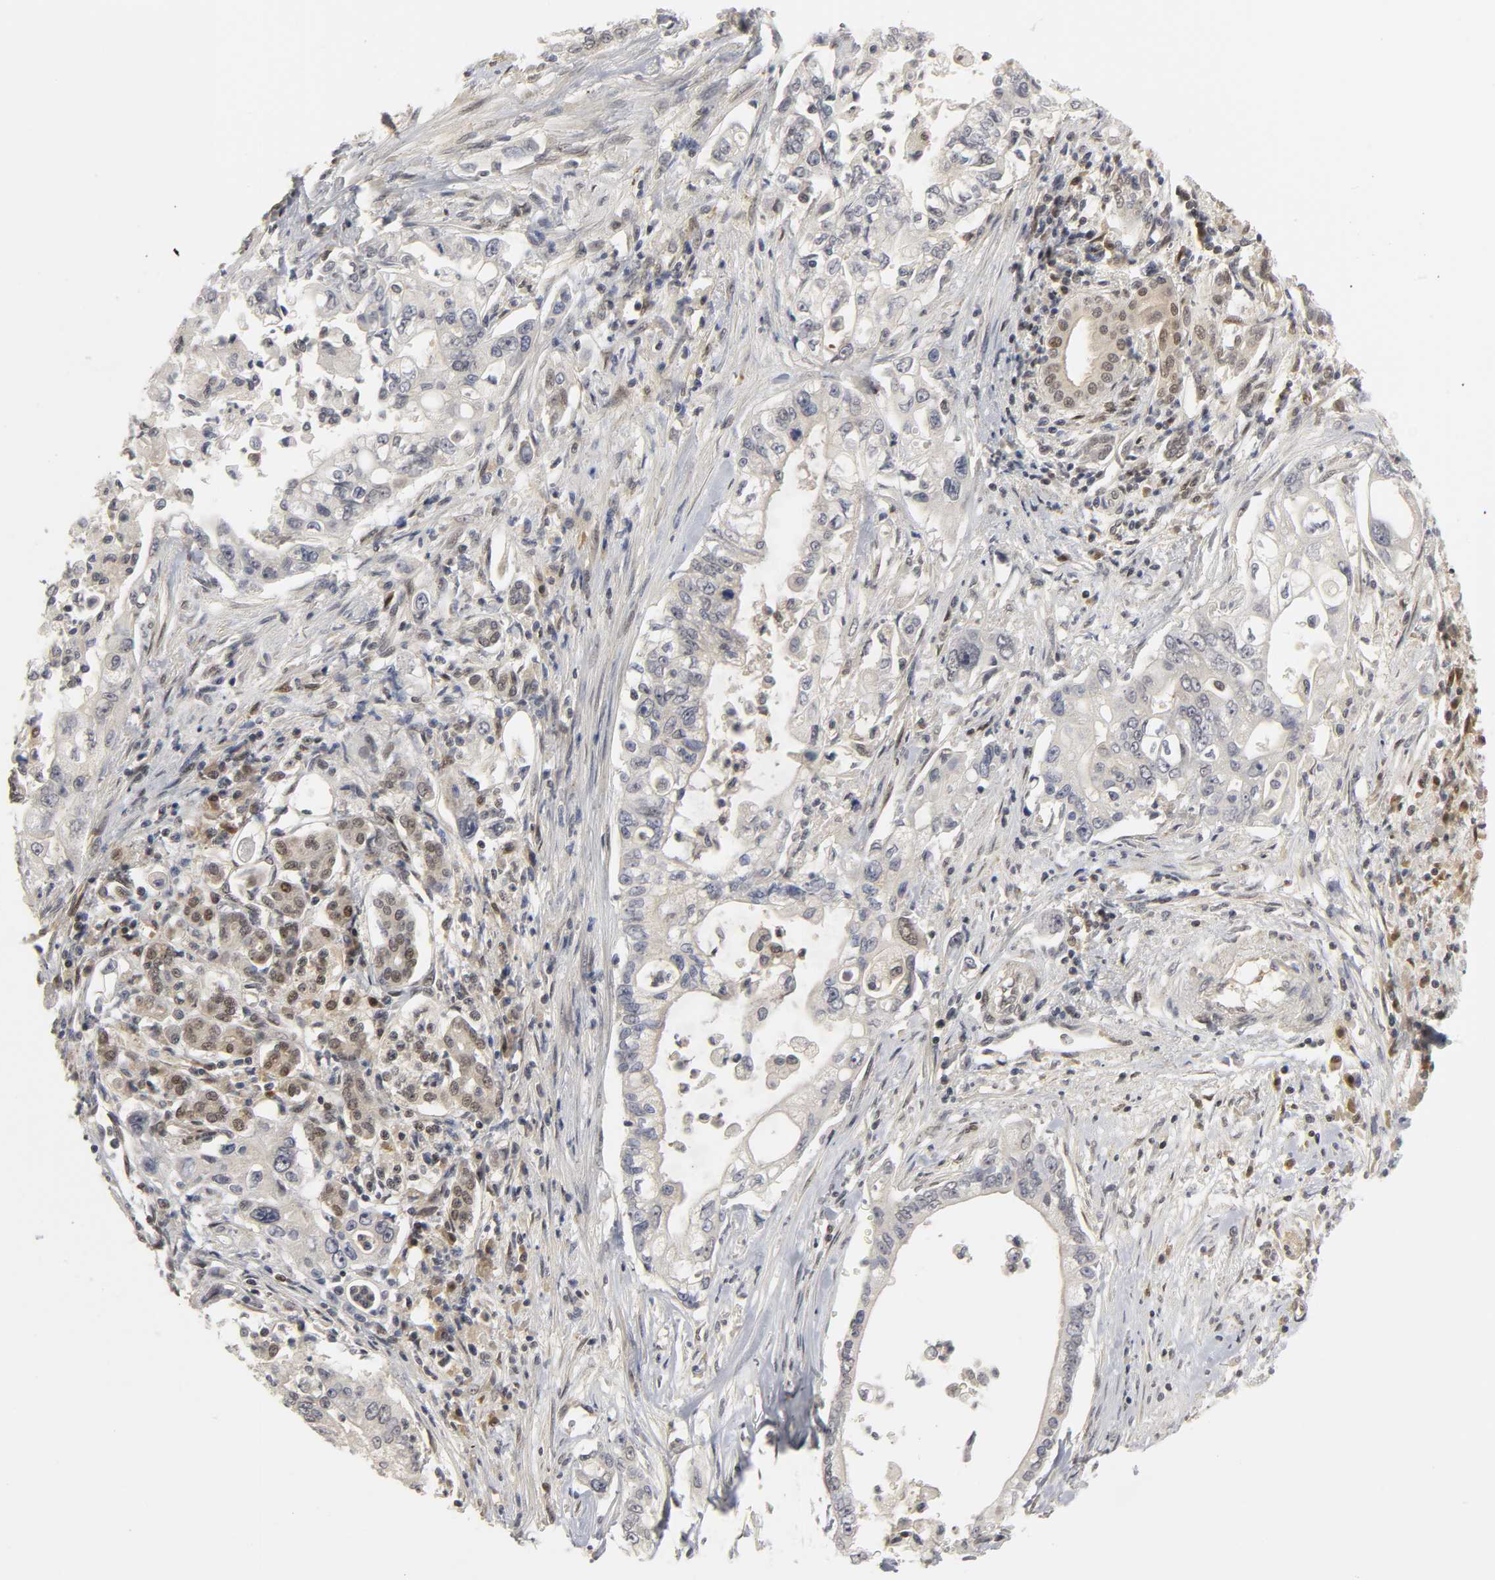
{"staining": {"intensity": "weak", "quantity": "25%-75%", "location": "cytoplasmic/membranous"}, "tissue": "pancreatic cancer", "cell_type": "Tumor cells", "image_type": "cancer", "snomed": [{"axis": "morphology", "description": "Normal tissue, NOS"}, {"axis": "topography", "description": "Pancreas"}], "caption": "A brown stain shows weak cytoplasmic/membranous expression of a protein in human pancreatic cancer tumor cells. (Brightfield microscopy of DAB IHC at high magnification).", "gene": "PARK7", "patient": {"sex": "male", "age": 42}}